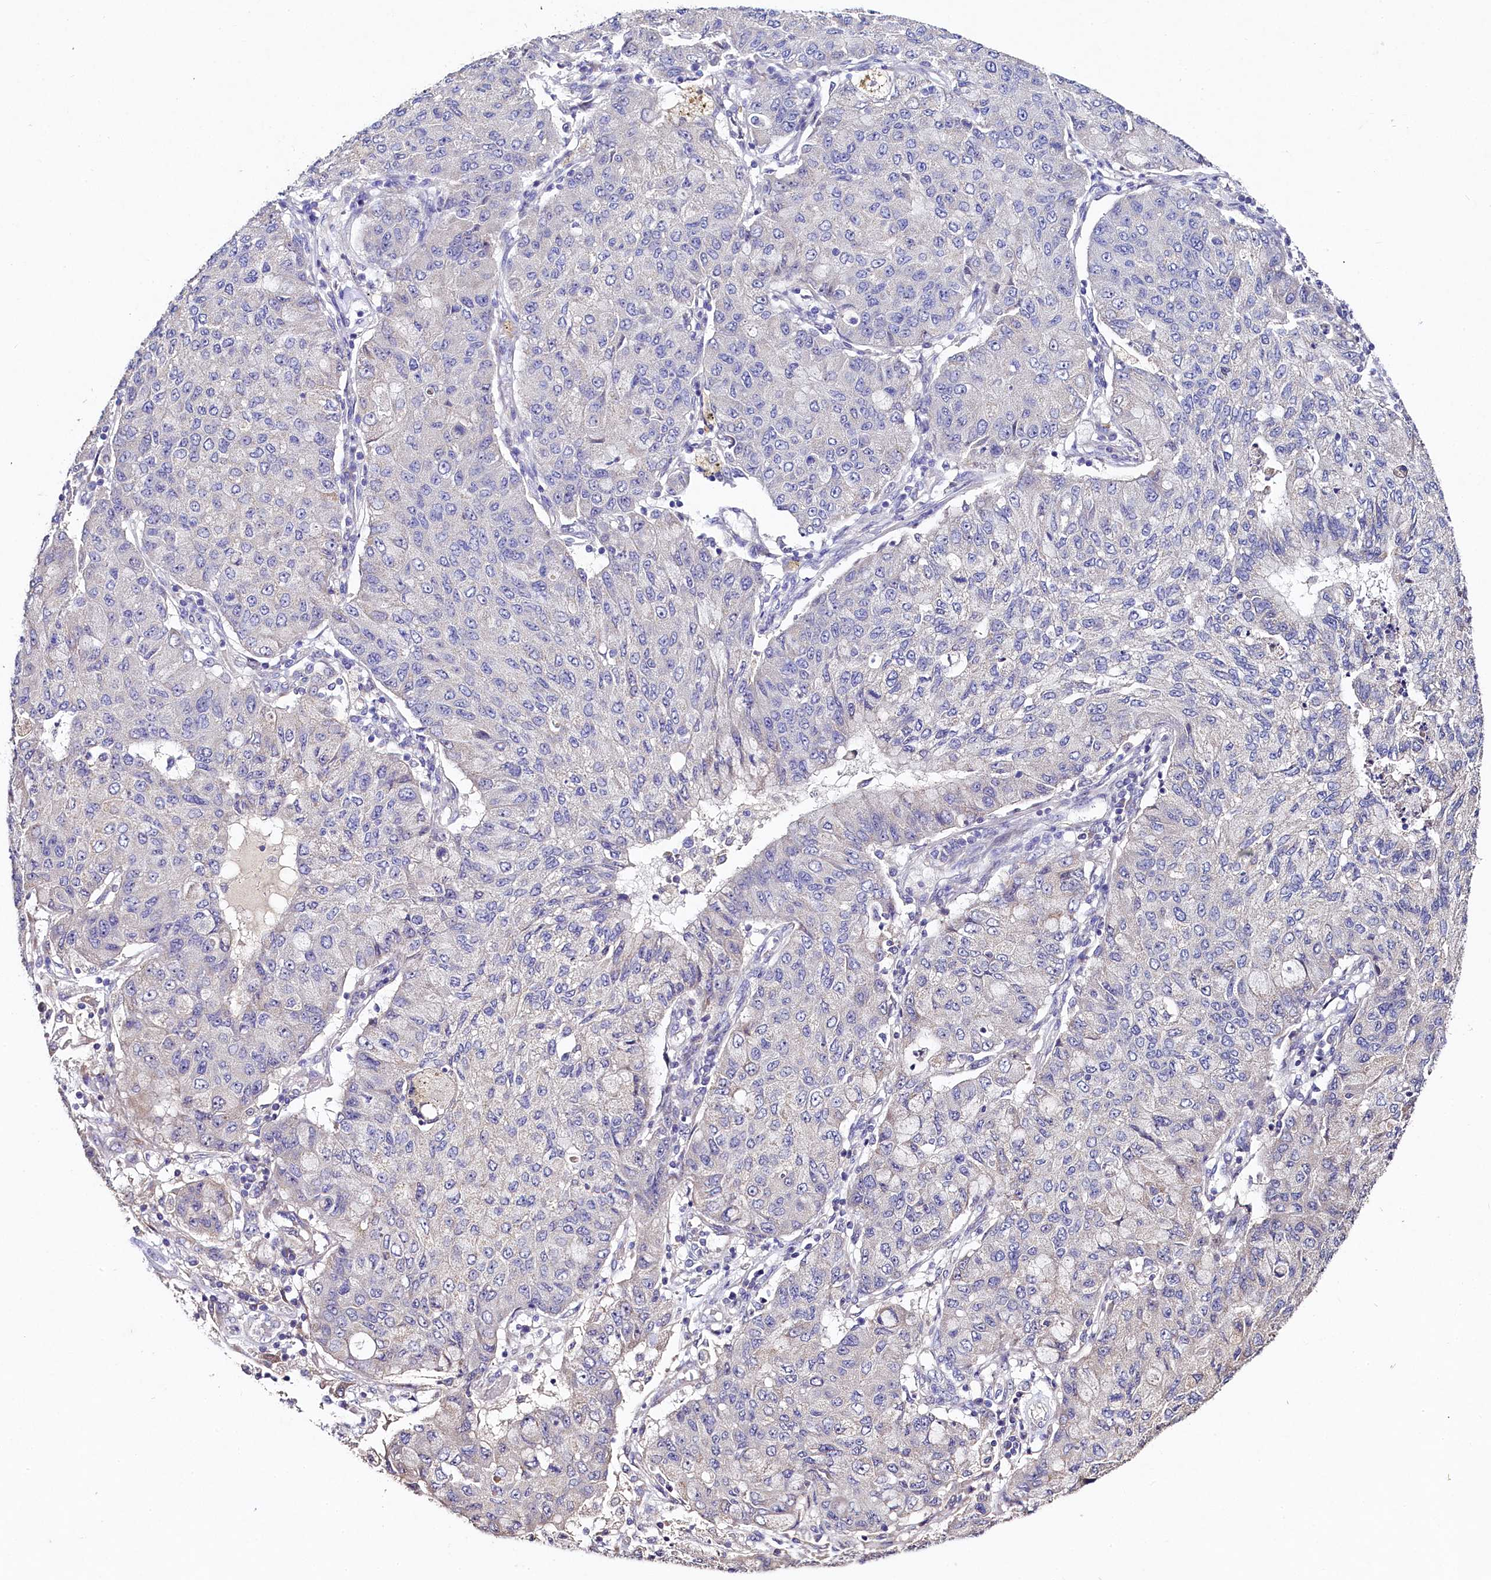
{"staining": {"intensity": "negative", "quantity": "none", "location": "none"}, "tissue": "lung cancer", "cell_type": "Tumor cells", "image_type": "cancer", "snomed": [{"axis": "morphology", "description": "Squamous cell carcinoma, NOS"}, {"axis": "topography", "description": "Lung"}], "caption": "Tumor cells show no significant protein expression in lung cancer (squamous cell carcinoma).", "gene": "FXYD6", "patient": {"sex": "male", "age": 74}}